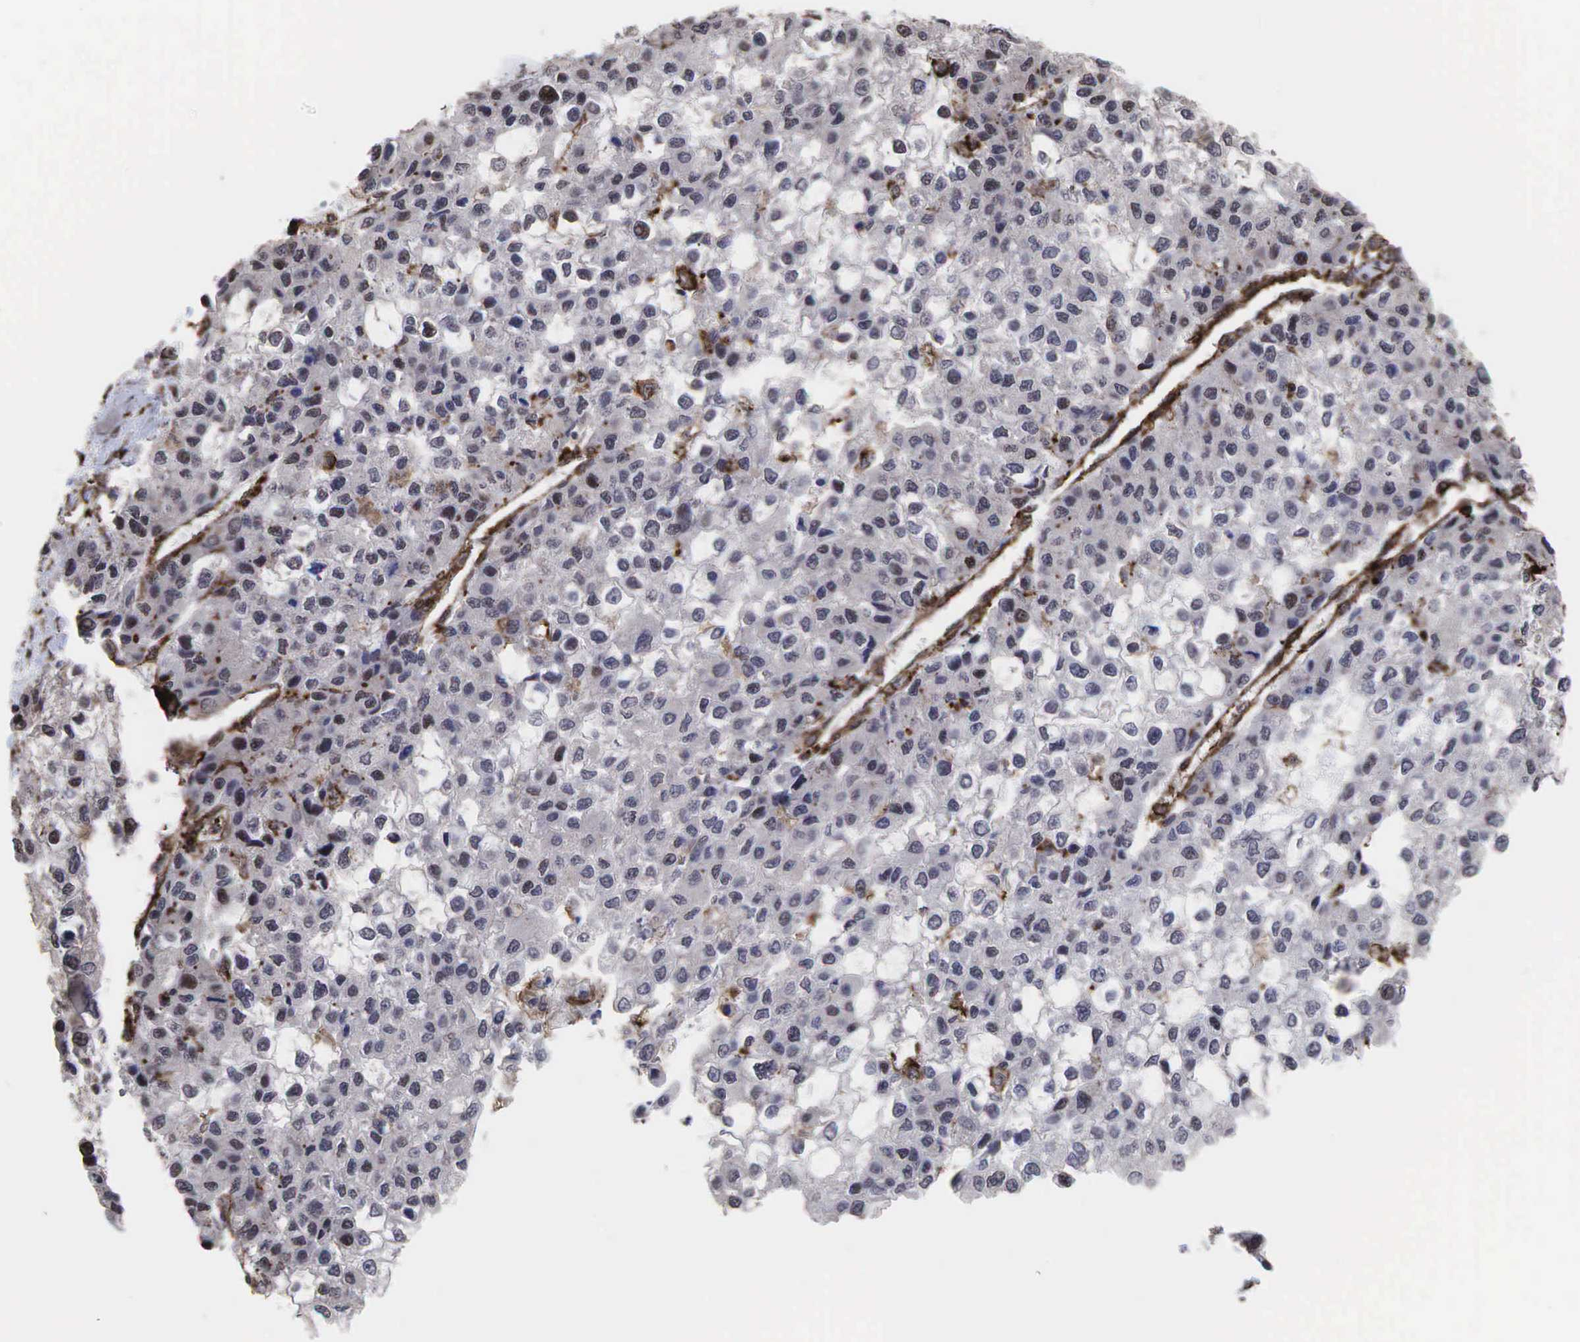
{"staining": {"intensity": "negative", "quantity": "none", "location": "none"}, "tissue": "liver cancer", "cell_type": "Tumor cells", "image_type": "cancer", "snomed": [{"axis": "morphology", "description": "Carcinoma, Hepatocellular, NOS"}, {"axis": "topography", "description": "Liver"}], "caption": "Histopathology image shows no significant protein expression in tumor cells of liver cancer (hepatocellular carcinoma).", "gene": "GPRASP1", "patient": {"sex": "female", "age": 66}}